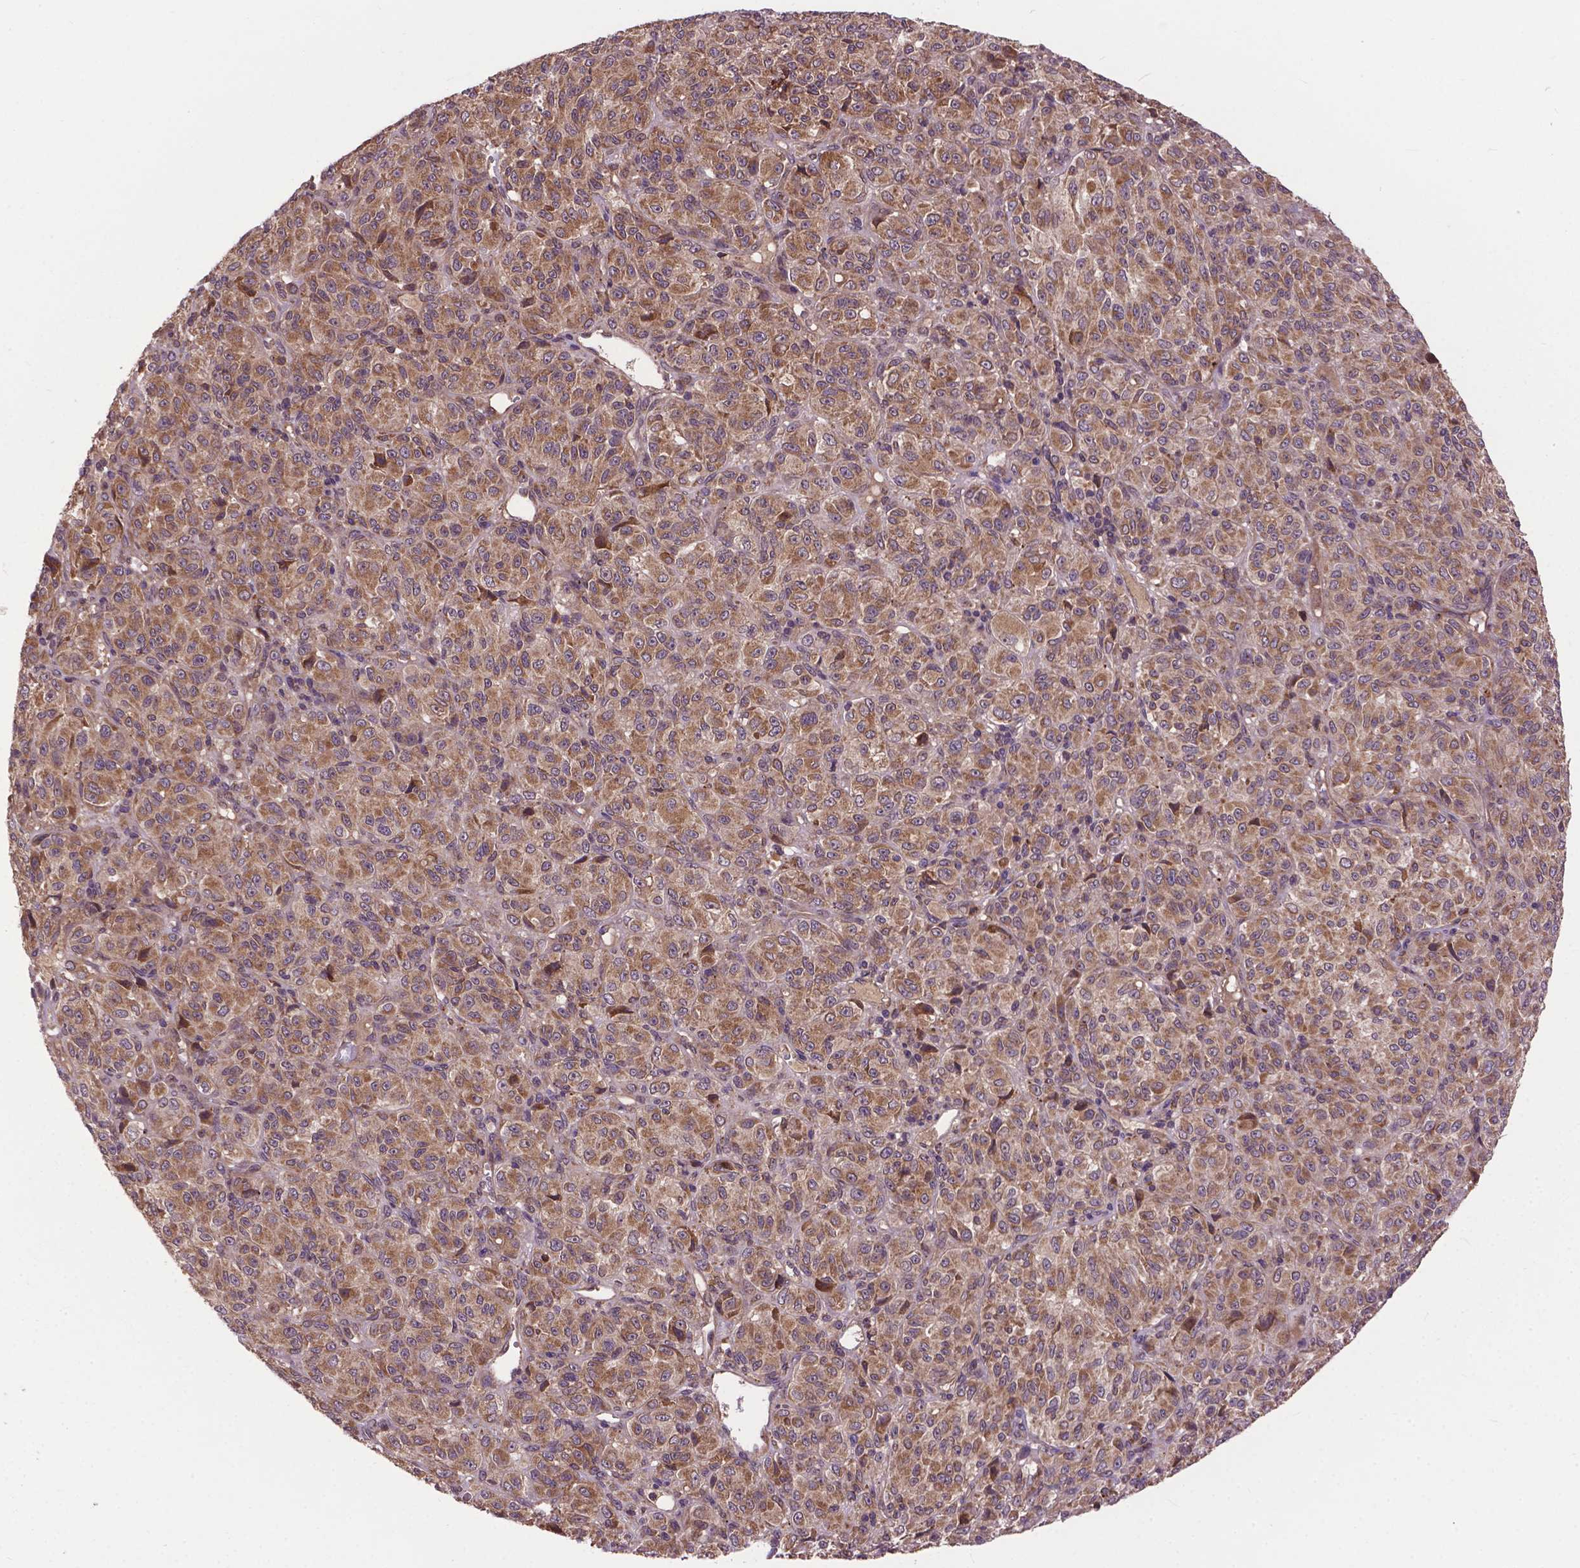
{"staining": {"intensity": "moderate", "quantity": ">75%", "location": "cytoplasmic/membranous"}, "tissue": "melanoma", "cell_type": "Tumor cells", "image_type": "cancer", "snomed": [{"axis": "morphology", "description": "Malignant melanoma, Metastatic site"}, {"axis": "topography", "description": "Brain"}], "caption": "Immunohistochemistry (IHC) micrograph of neoplastic tissue: human malignant melanoma (metastatic site) stained using IHC displays medium levels of moderate protein expression localized specifically in the cytoplasmic/membranous of tumor cells, appearing as a cytoplasmic/membranous brown color.", "gene": "ZNF616", "patient": {"sex": "female", "age": 56}}